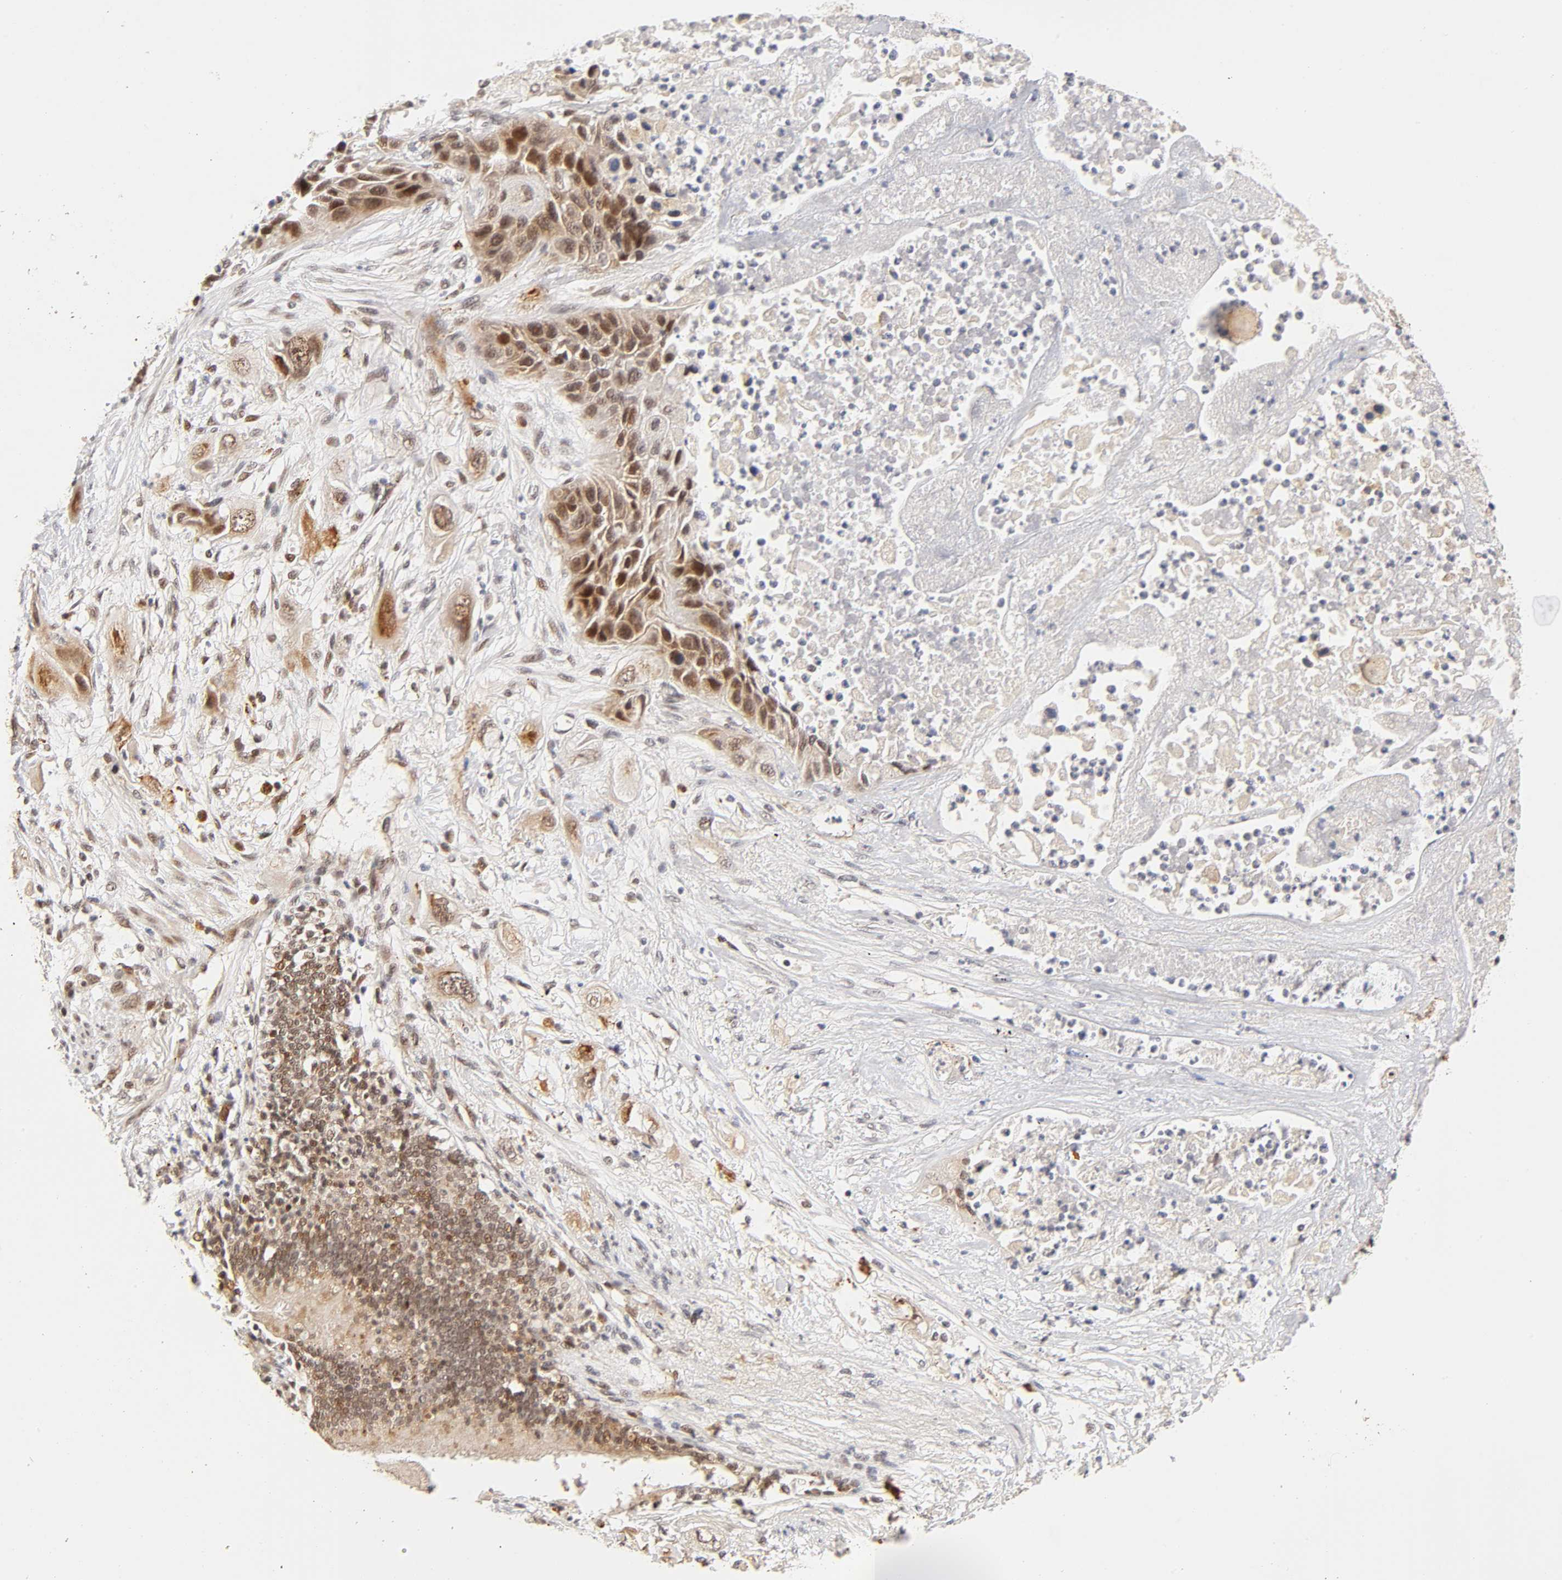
{"staining": {"intensity": "moderate", "quantity": ">75%", "location": "cytoplasmic/membranous,nuclear"}, "tissue": "lung cancer", "cell_type": "Tumor cells", "image_type": "cancer", "snomed": [{"axis": "morphology", "description": "Squamous cell carcinoma, NOS"}, {"axis": "topography", "description": "Lung"}], "caption": "Lung cancer tissue demonstrates moderate cytoplasmic/membranous and nuclear positivity in about >75% of tumor cells, visualized by immunohistochemistry.", "gene": "TAF10", "patient": {"sex": "female", "age": 76}}